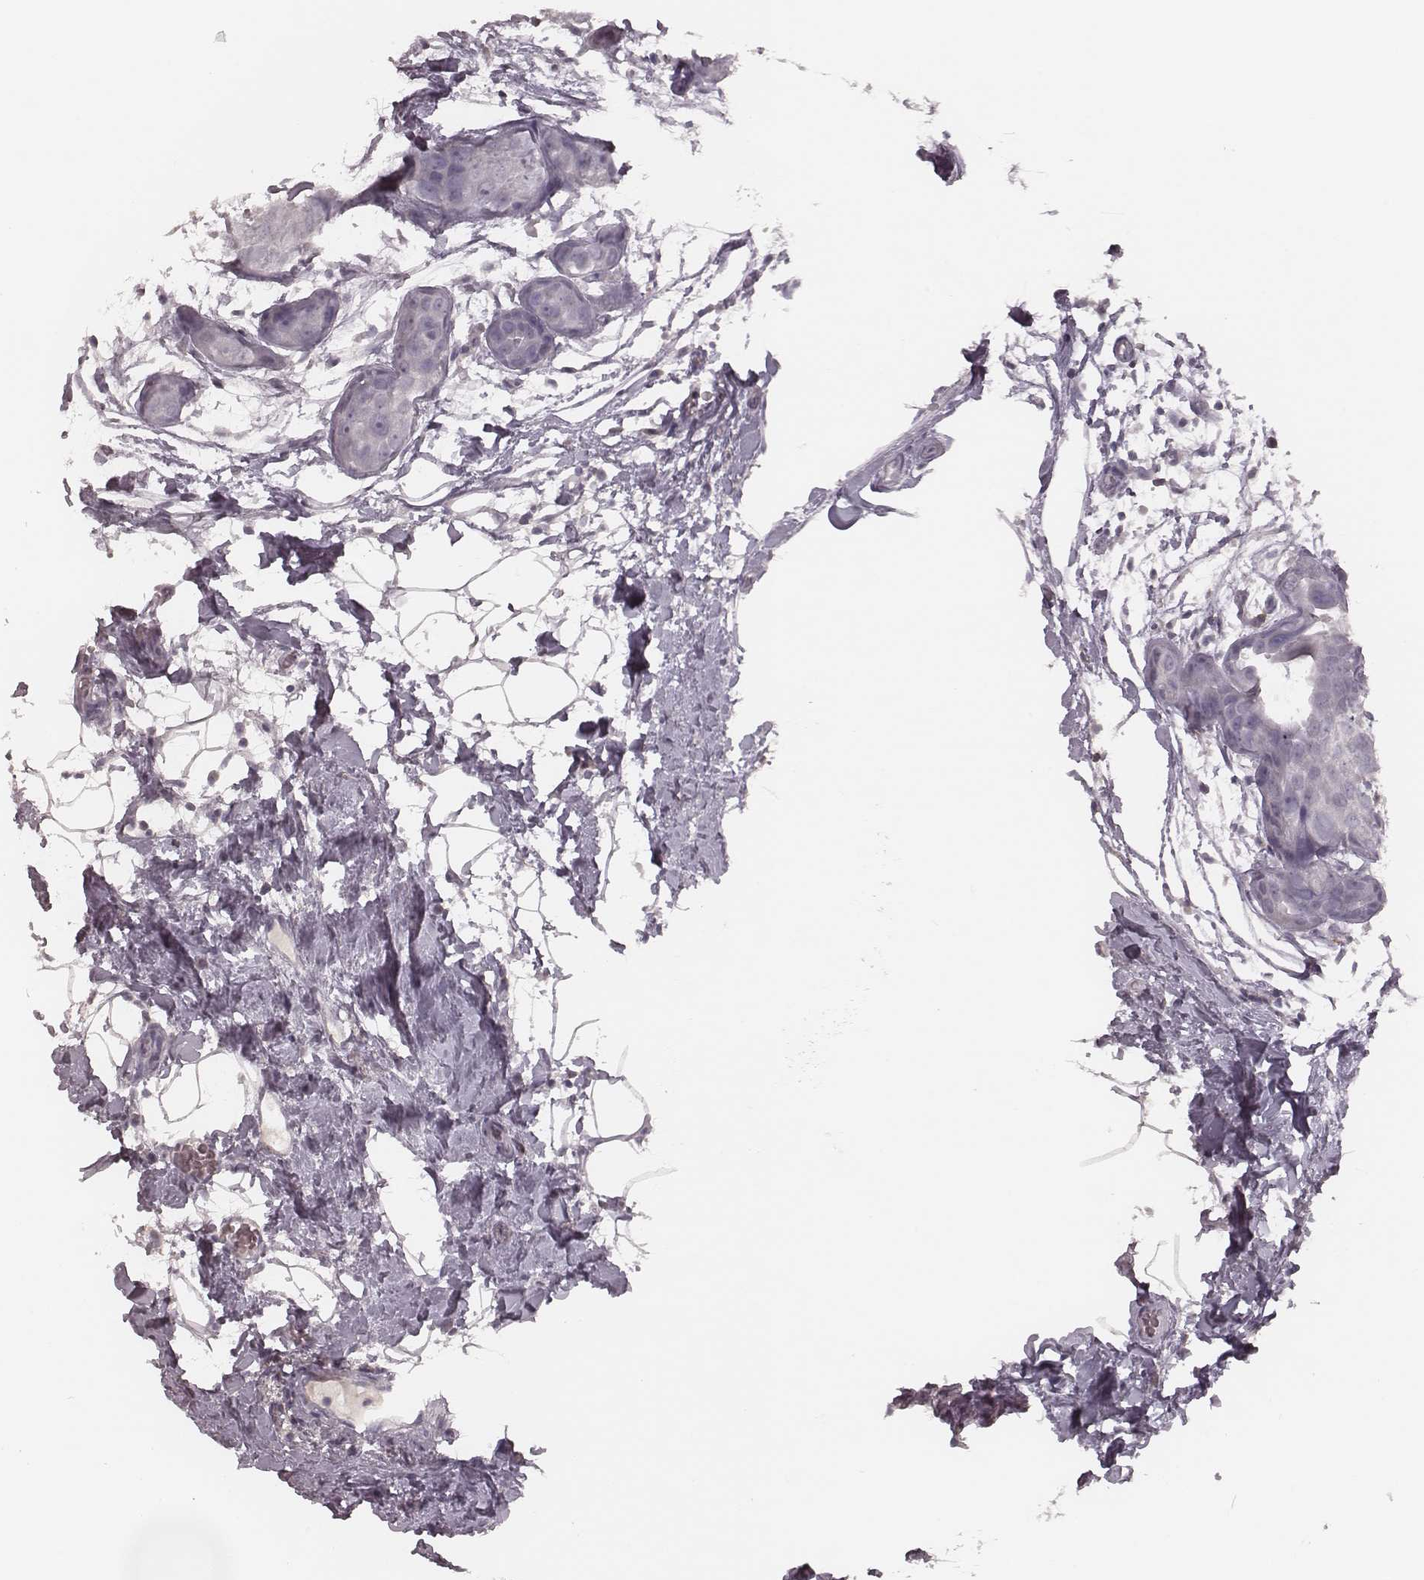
{"staining": {"intensity": "negative", "quantity": "none", "location": "none"}, "tissue": "breast cancer", "cell_type": "Tumor cells", "image_type": "cancer", "snomed": [{"axis": "morphology", "description": "Duct carcinoma"}, {"axis": "topography", "description": "Breast"}], "caption": "Tumor cells show no significant protein positivity in breast cancer (intraductal carcinoma). The staining is performed using DAB (3,3'-diaminobenzidine) brown chromogen with nuclei counter-stained in using hematoxylin.", "gene": "PDCD1", "patient": {"sex": "female", "age": 38}}